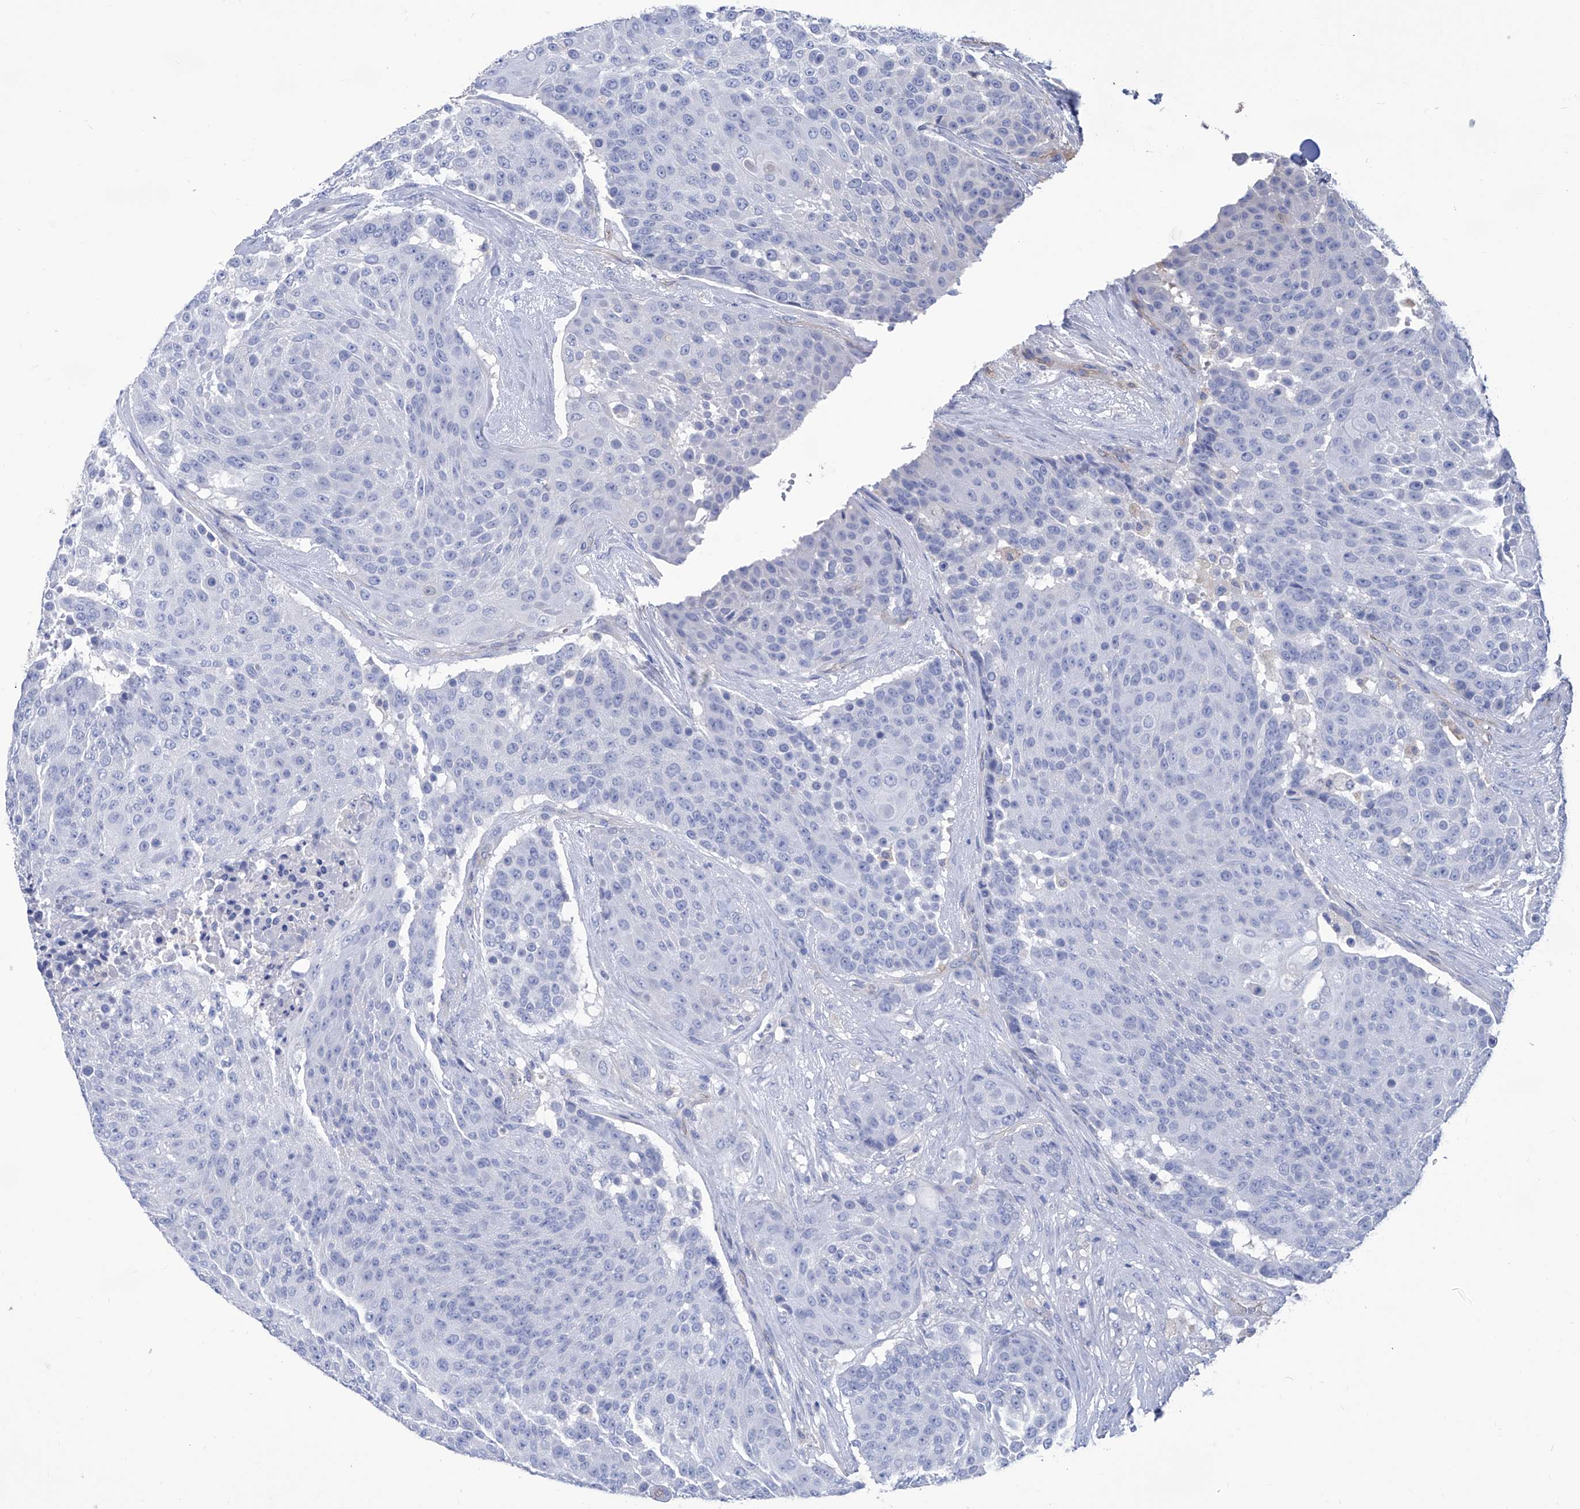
{"staining": {"intensity": "negative", "quantity": "none", "location": "none"}, "tissue": "urothelial cancer", "cell_type": "Tumor cells", "image_type": "cancer", "snomed": [{"axis": "morphology", "description": "Urothelial carcinoma, High grade"}, {"axis": "topography", "description": "Urinary bladder"}], "caption": "The photomicrograph reveals no significant staining in tumor cells of urothelial cancer. (Brightfield microscopy of DAB (3,3'-diaminobenzidine) immunohistochemistry at high magnification).", "gene": "SMS", "patient": {"sex": "female", "age": 63}}